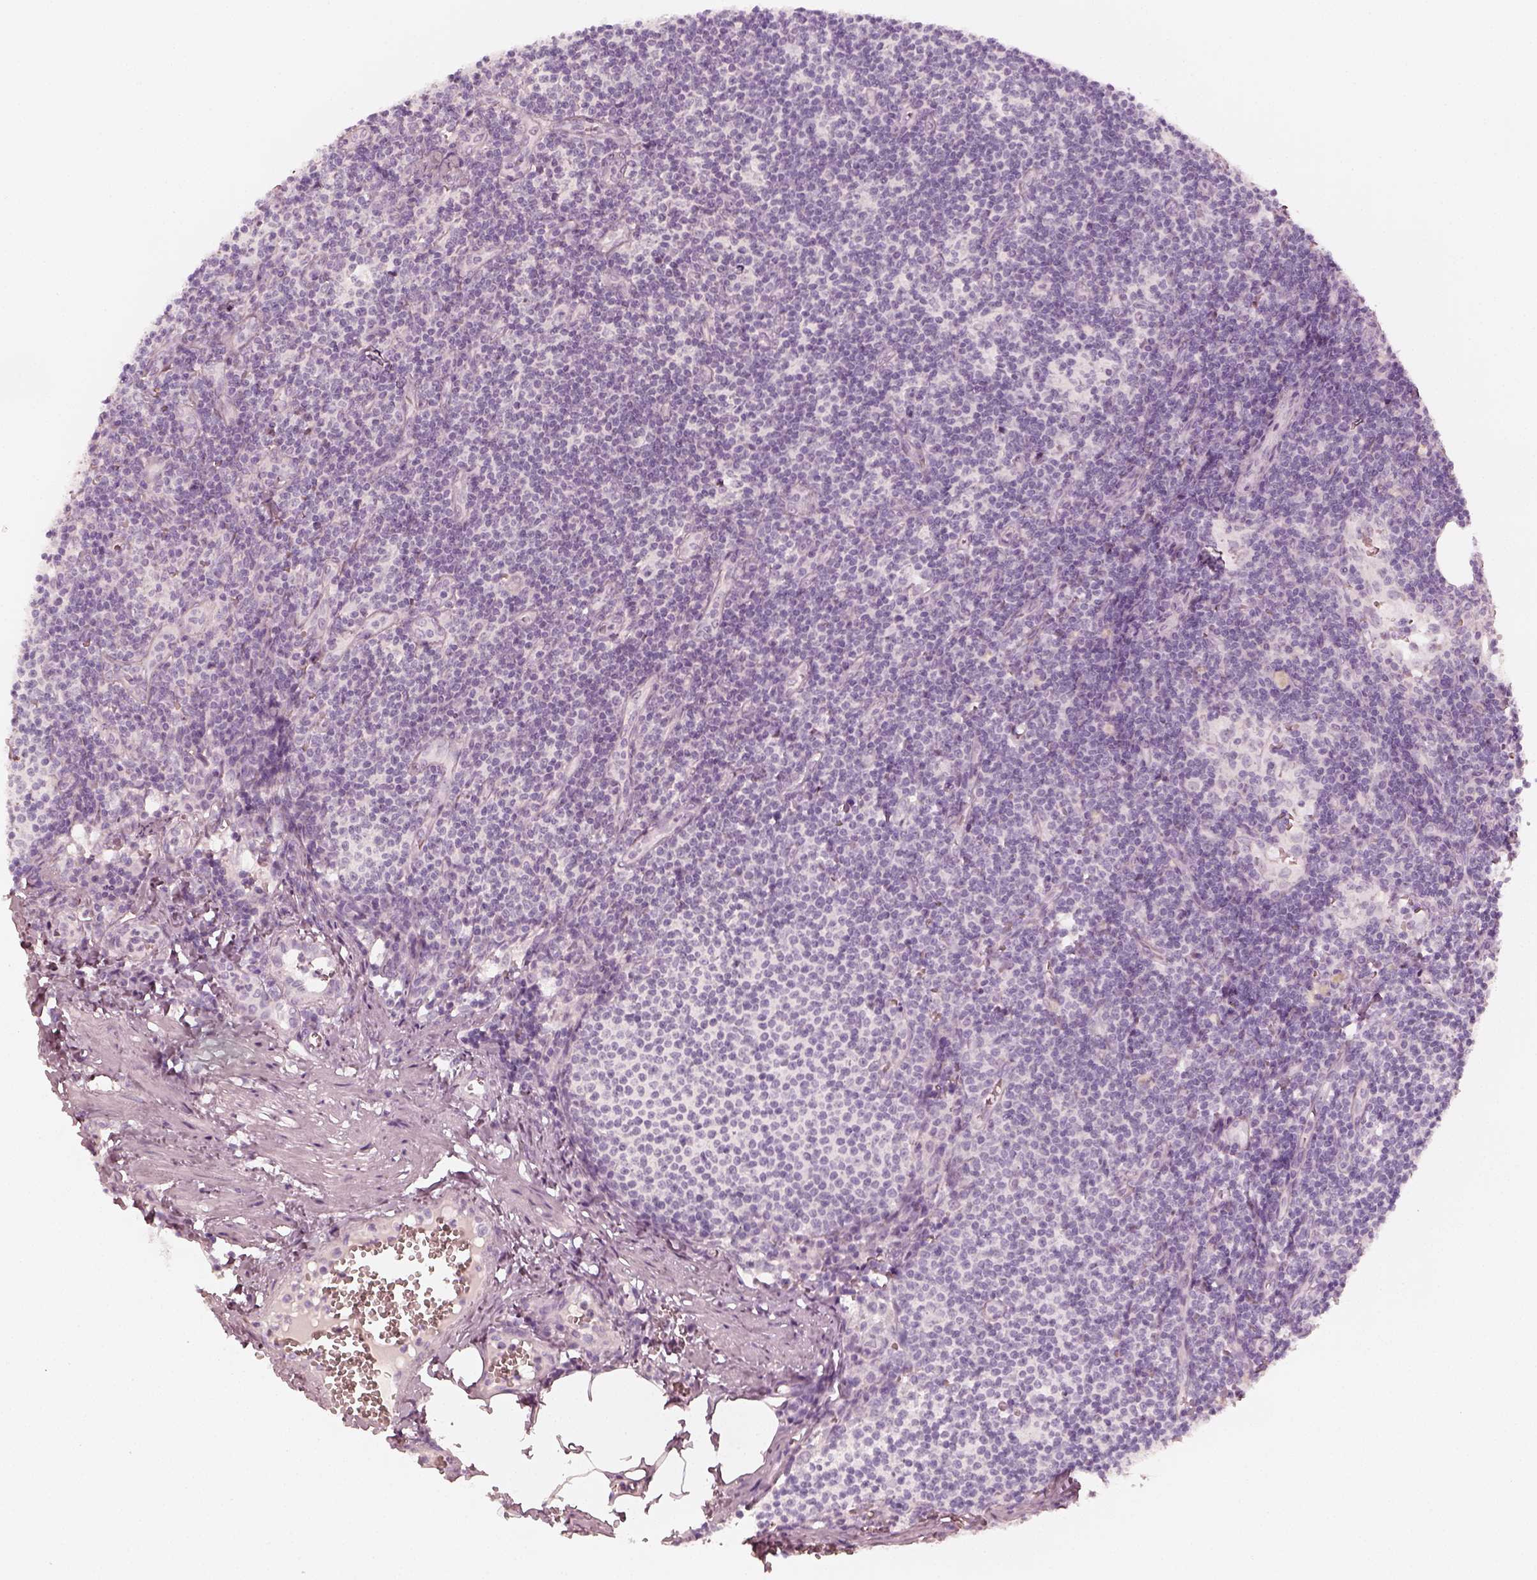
{"staining": {"intensity": "negative", "quantity": "none", "location": "none"}, "tissue": "lymph node", "cell_type": "Non-germinal center cells", "image_type": "normal", "snomed": [{"axis": "morphology", "description": "Normal tissue, NOS"}, {"axis": "topography", "description": "Lymph node"}], "caption": "Immunohistochemistry (IHC) photomicrograph of benign lymph node: lymph node stained with DAB shows no significant protein expression in non-germinal center cells.", "gene": "KRT82", "patient": {"sex": "female", "age": 50}}